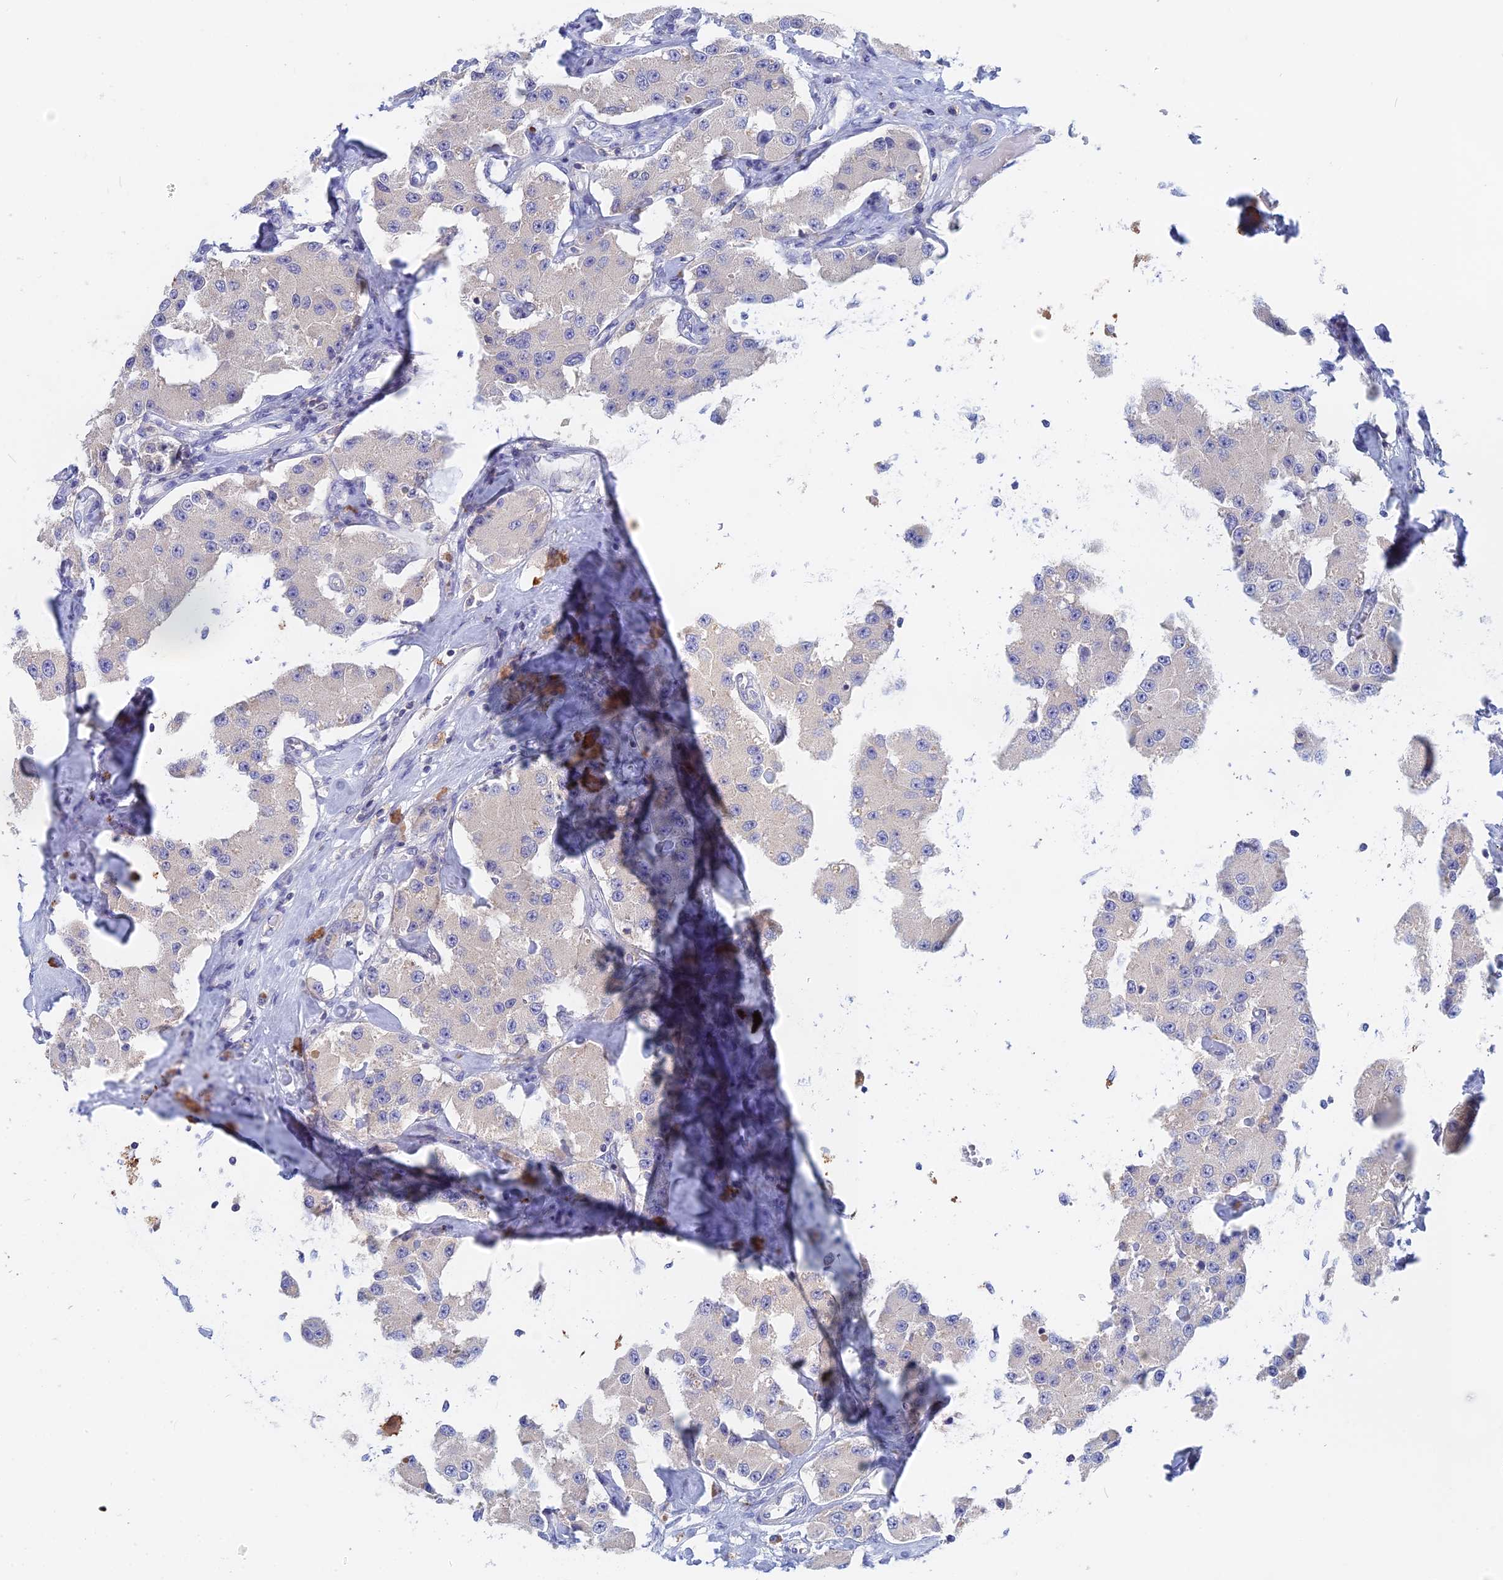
{"staining": {"intensity": "negative", "quantity": "none", "location": "none"}, "tissue": "carcinoid", "cell_type": "Tumor cells", "image_type": "cancer", "snomed": [{"axis": "morphology", "description": "Carcinoid, malignant, NOS"}, {"axis": "topography", "description": "Pancreas"}], "caption": "The IHC photomicrograph has no significant staining in tumor cells of malignant carcinoid tissue. Brightfield microscopy of IHC stained with DAB (3,3'-diaminobenzidine) (brown) and hematoxylin (blue), captured at high magnification.", "gene": "ACP7", "patient": {"sex": "male", "age": 41}}